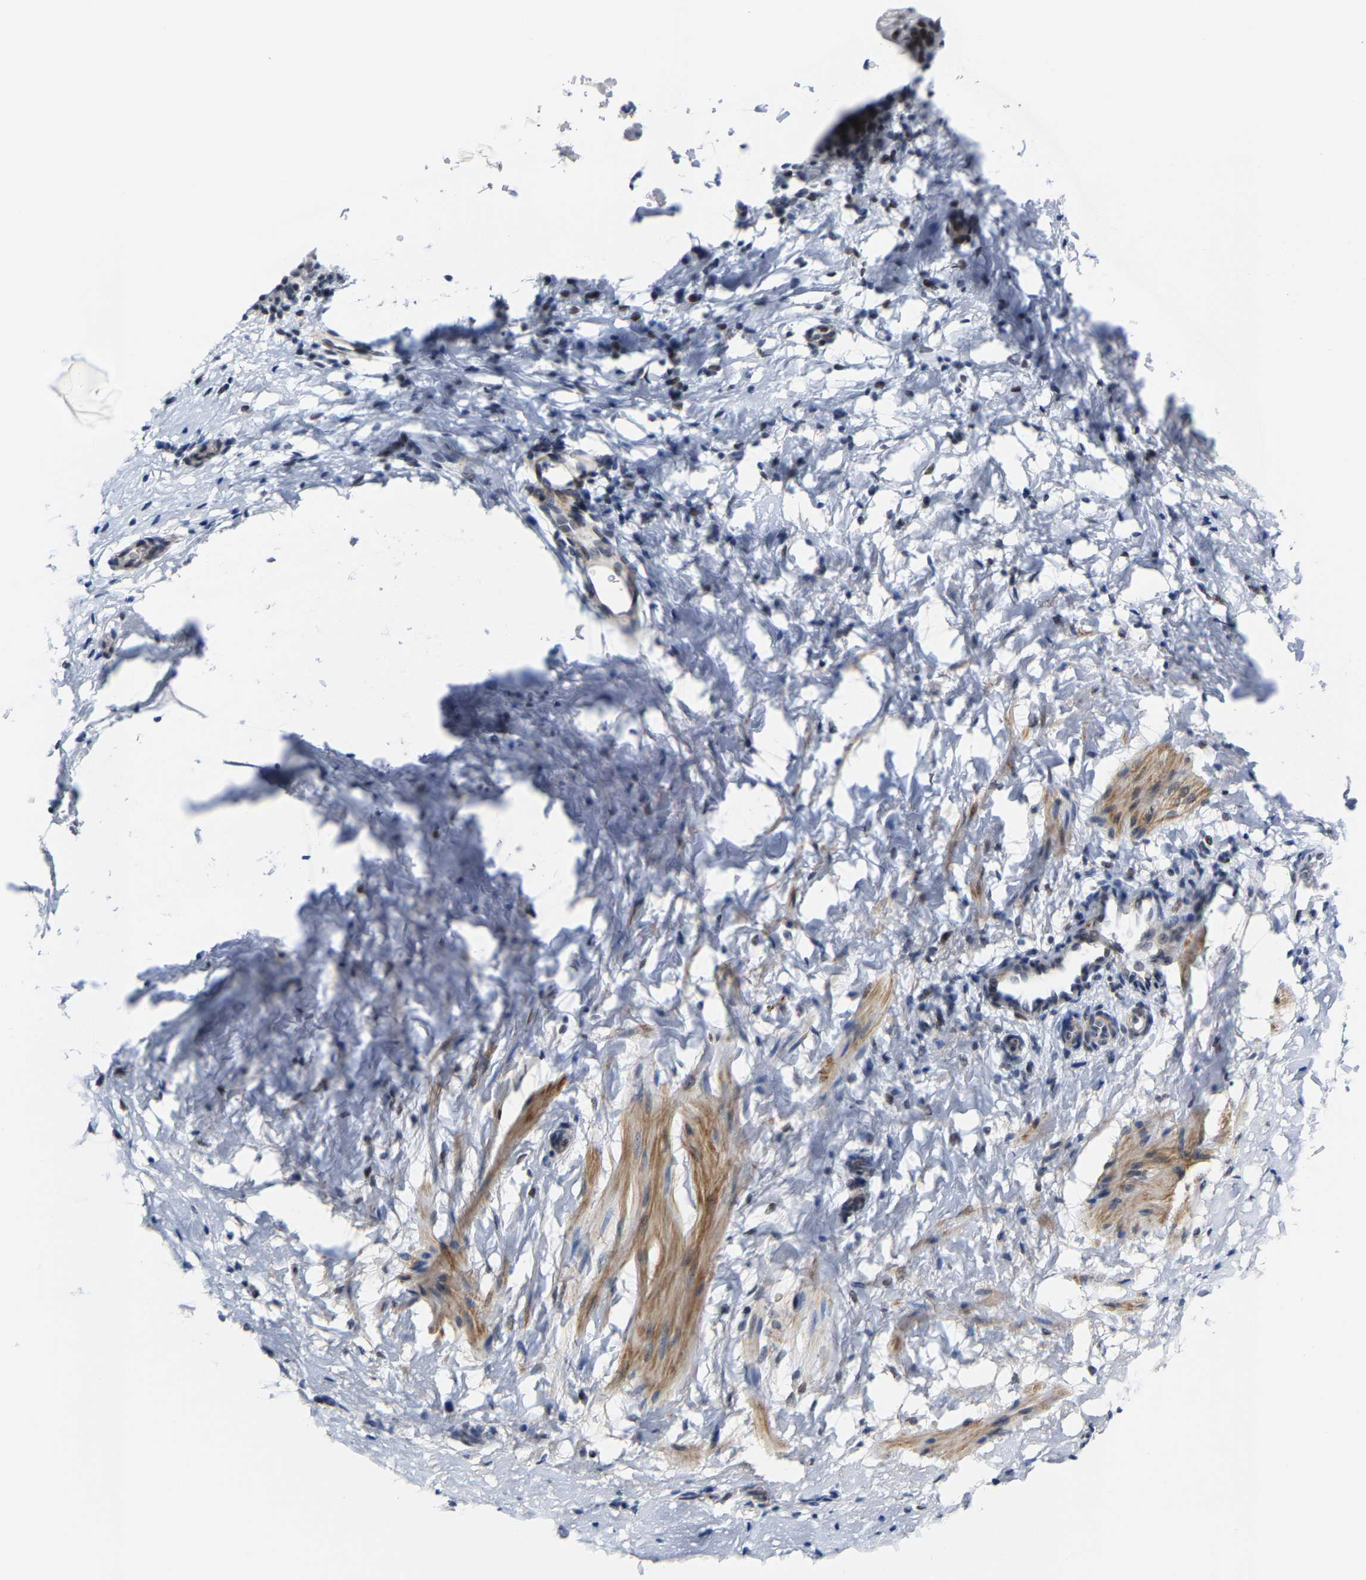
{"staining": {"intensity": "moderate", "quantity": "25%-75%", "location": "cytoplasmic/membranous"}, "tissue": "smooth muscle", "cell_type": "Smooth muscle cells", "image_type": "normal", "snomed": [{"axis": "morphology", "description": "Normal tissue, NOS"}, {"axis": "topography", "description": "Smooth muscle"}], "caption": "Protein positivity by IHC displays moderate cytoplasmic/membranous expression in approximately 25%-75% of smooth muscle cells in unremarkable smooth muscle. (Brightfield microscopy of DAB IHC at high magnification).", "gene": "FAM180A", "patient": {"sex": "male", "age": 16}}